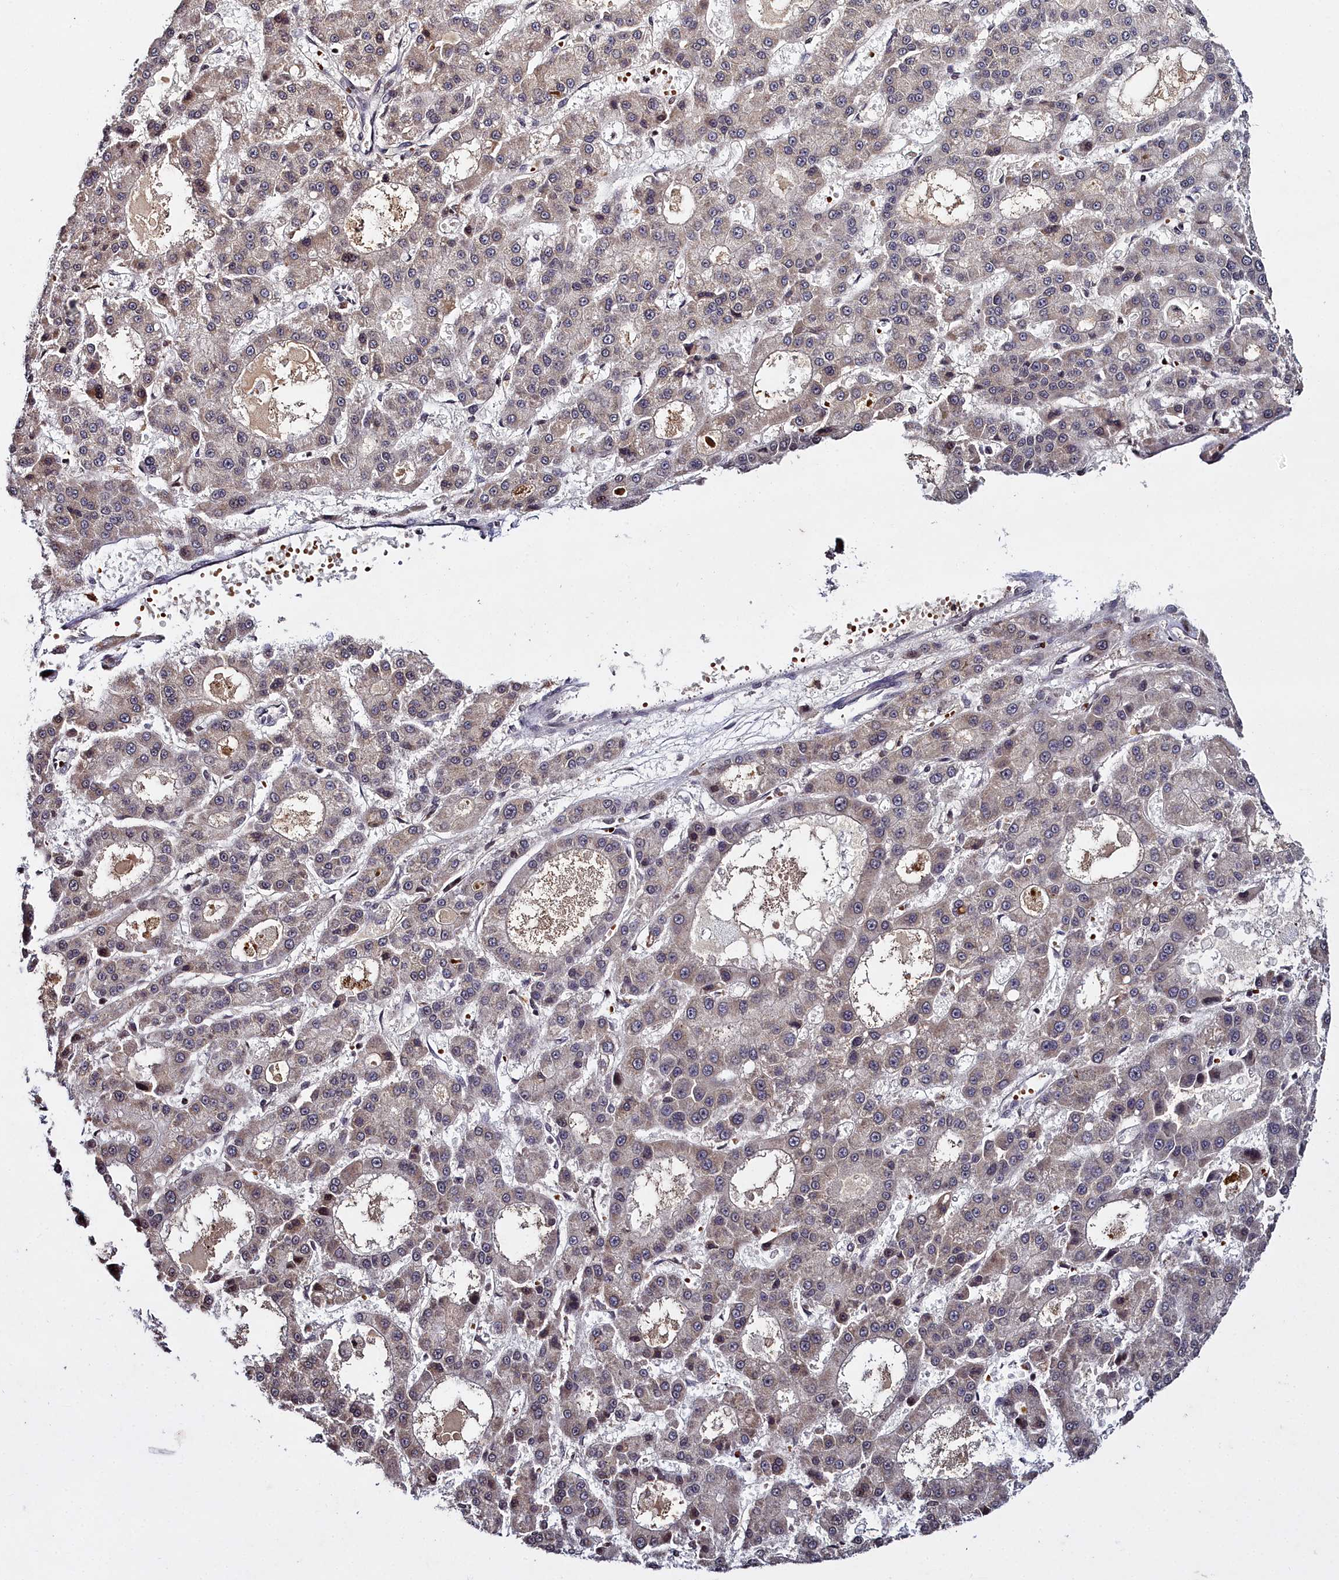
{"staining": {"intensity": "weak", "quantity": ">75%", "location": "cytoplasmic/membranous,nuclear"}, "tissue": "liver cancer", "cell_type": "Tumor cells", "image_type": "cancer", "snomed": [{"axis": "morphology", "description": "Carcinoma, Hepatocellular, NOS"}, {"axis": "topography", "description": "Liver"}], "caption": "Protein staining demonstrates weak cytoplasmic/membranous and nuclear expression in about >75% of tumor cells in hepatocellular carcinoma (liver).", "gene": "FZD4", "patient": {"sex": "male", "age": 70}}